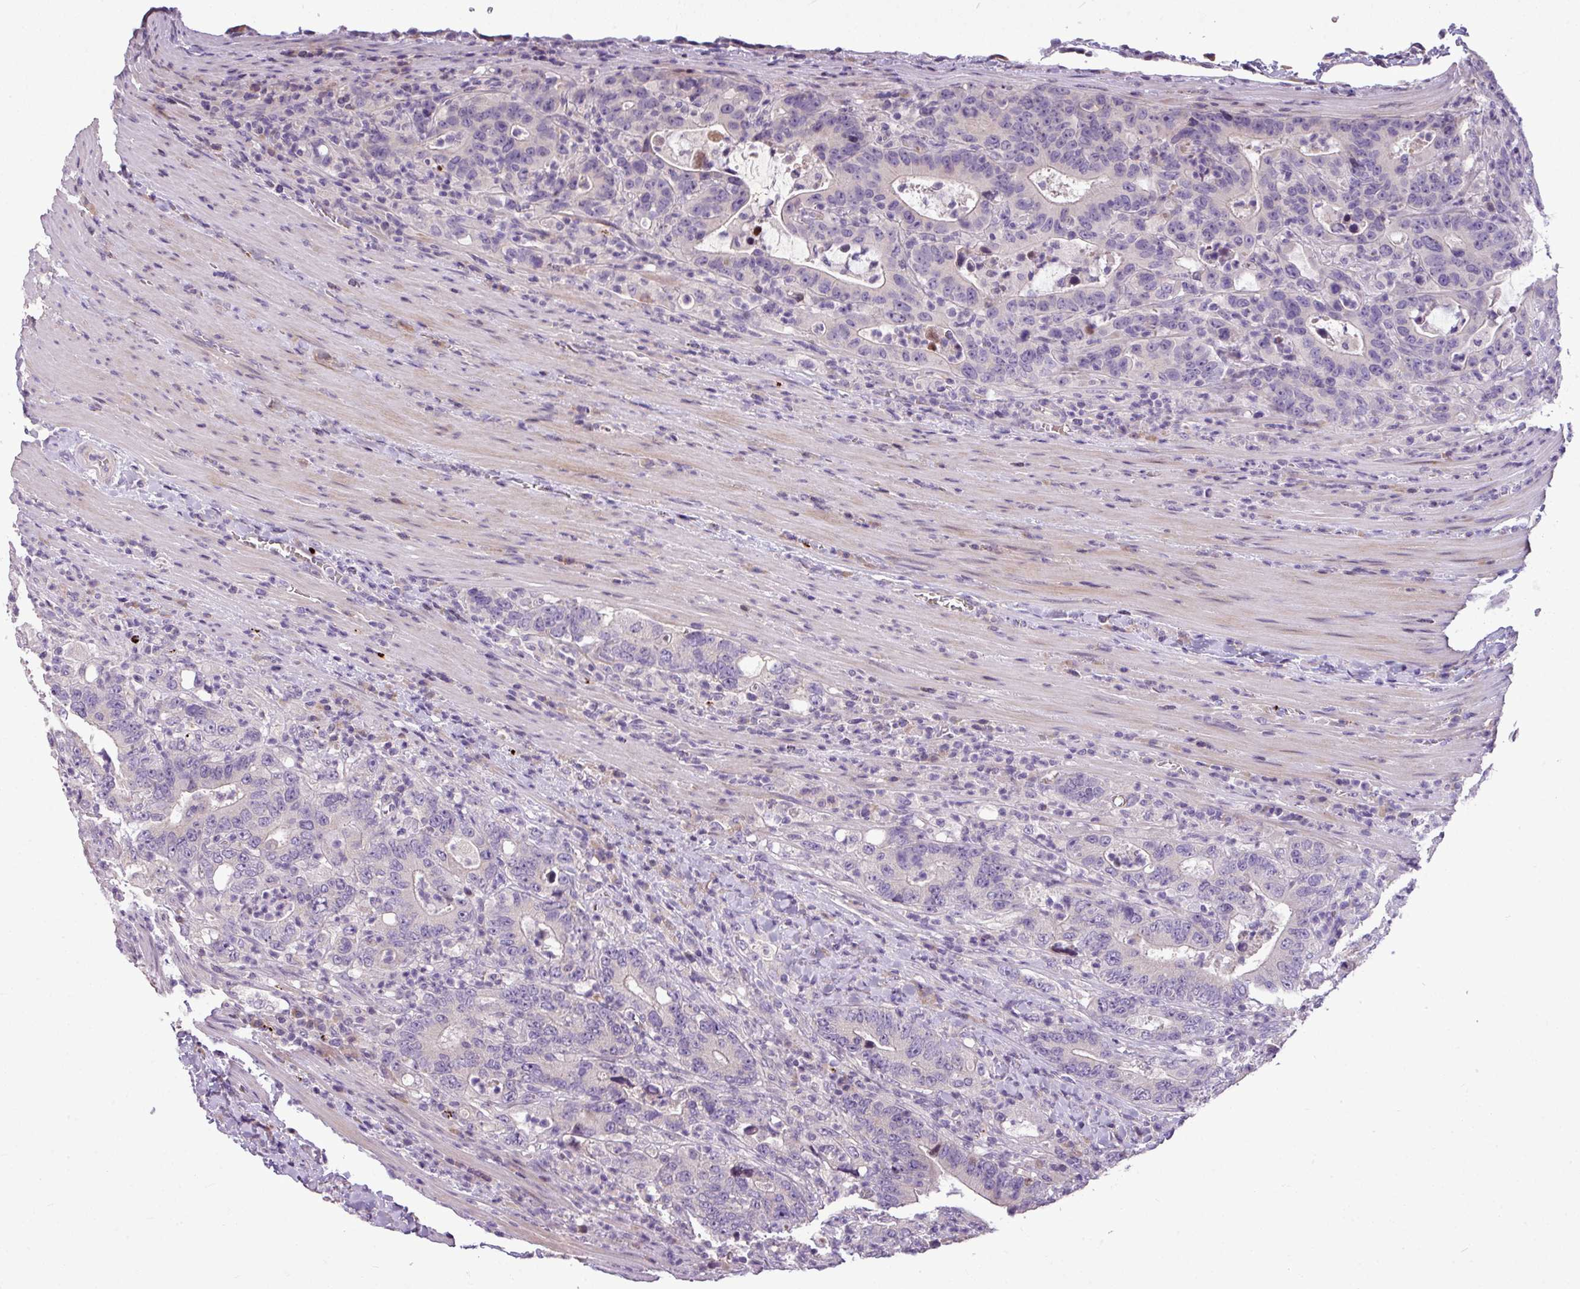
{"staining": {"intensity": "negative", "quantity": "none", "location": "none"}, "tissue": "colorectal cancer", "cell_type": "Tumor cells", "image_type": "cancer", "snomed": [{"axis": "morphology", "description": "Adenocarcinoma, NOS"}, {"axis": "topography", "description": "Colon"}], "caption": "Immunohistochemical staining of colorectal adenocarcinoma reveals no significant positivity in tumor cells. Brightfield microscopy of IHC stained with DAB (brown) and hematoxylin (blue), captured at high magnification.", "gene": "IL17A", "patient": {"sex": "female", "age": 75}}